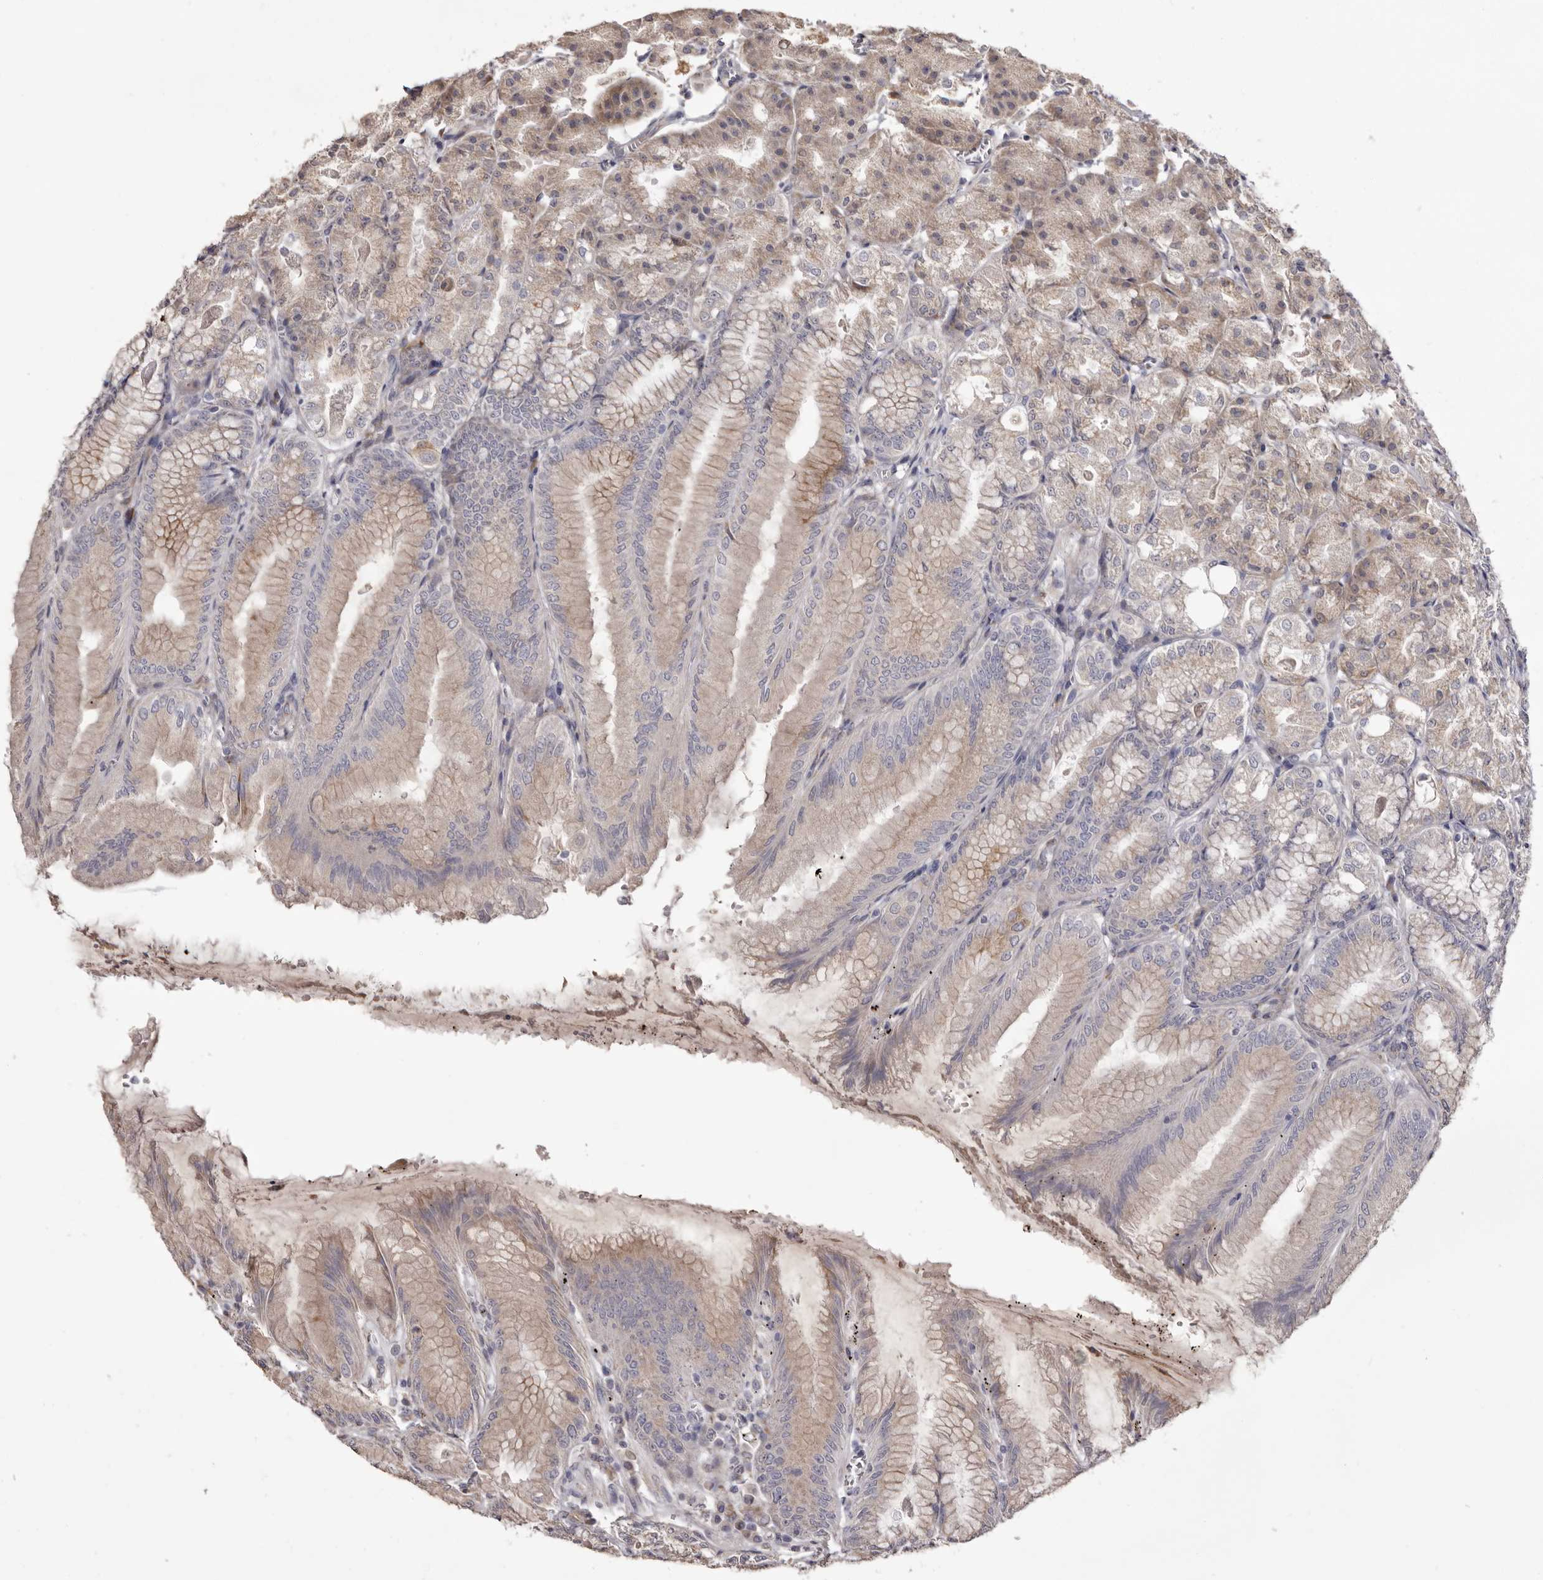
{"staining": {"intensity": "strong", "quantity": "25%-75%", "location": "cytoplasmic/membranous"}, "tissue": "stomach", "cell_type": "Glandular cells", "image_type": "normal", "snomed": [{"axis": "morphology", "description": "Normal tissue, NOS"}, {"axis": "topography", "description": "Stomach, lower"}], "caption": "Brown immunohistochemical staining in benign stomach demonstrates strong cytoplasmic/membranous expression in approximately 25%-75% of glandular cells.", "gene": "PIGX", "patient": {"sex": "male", "age": 71}}